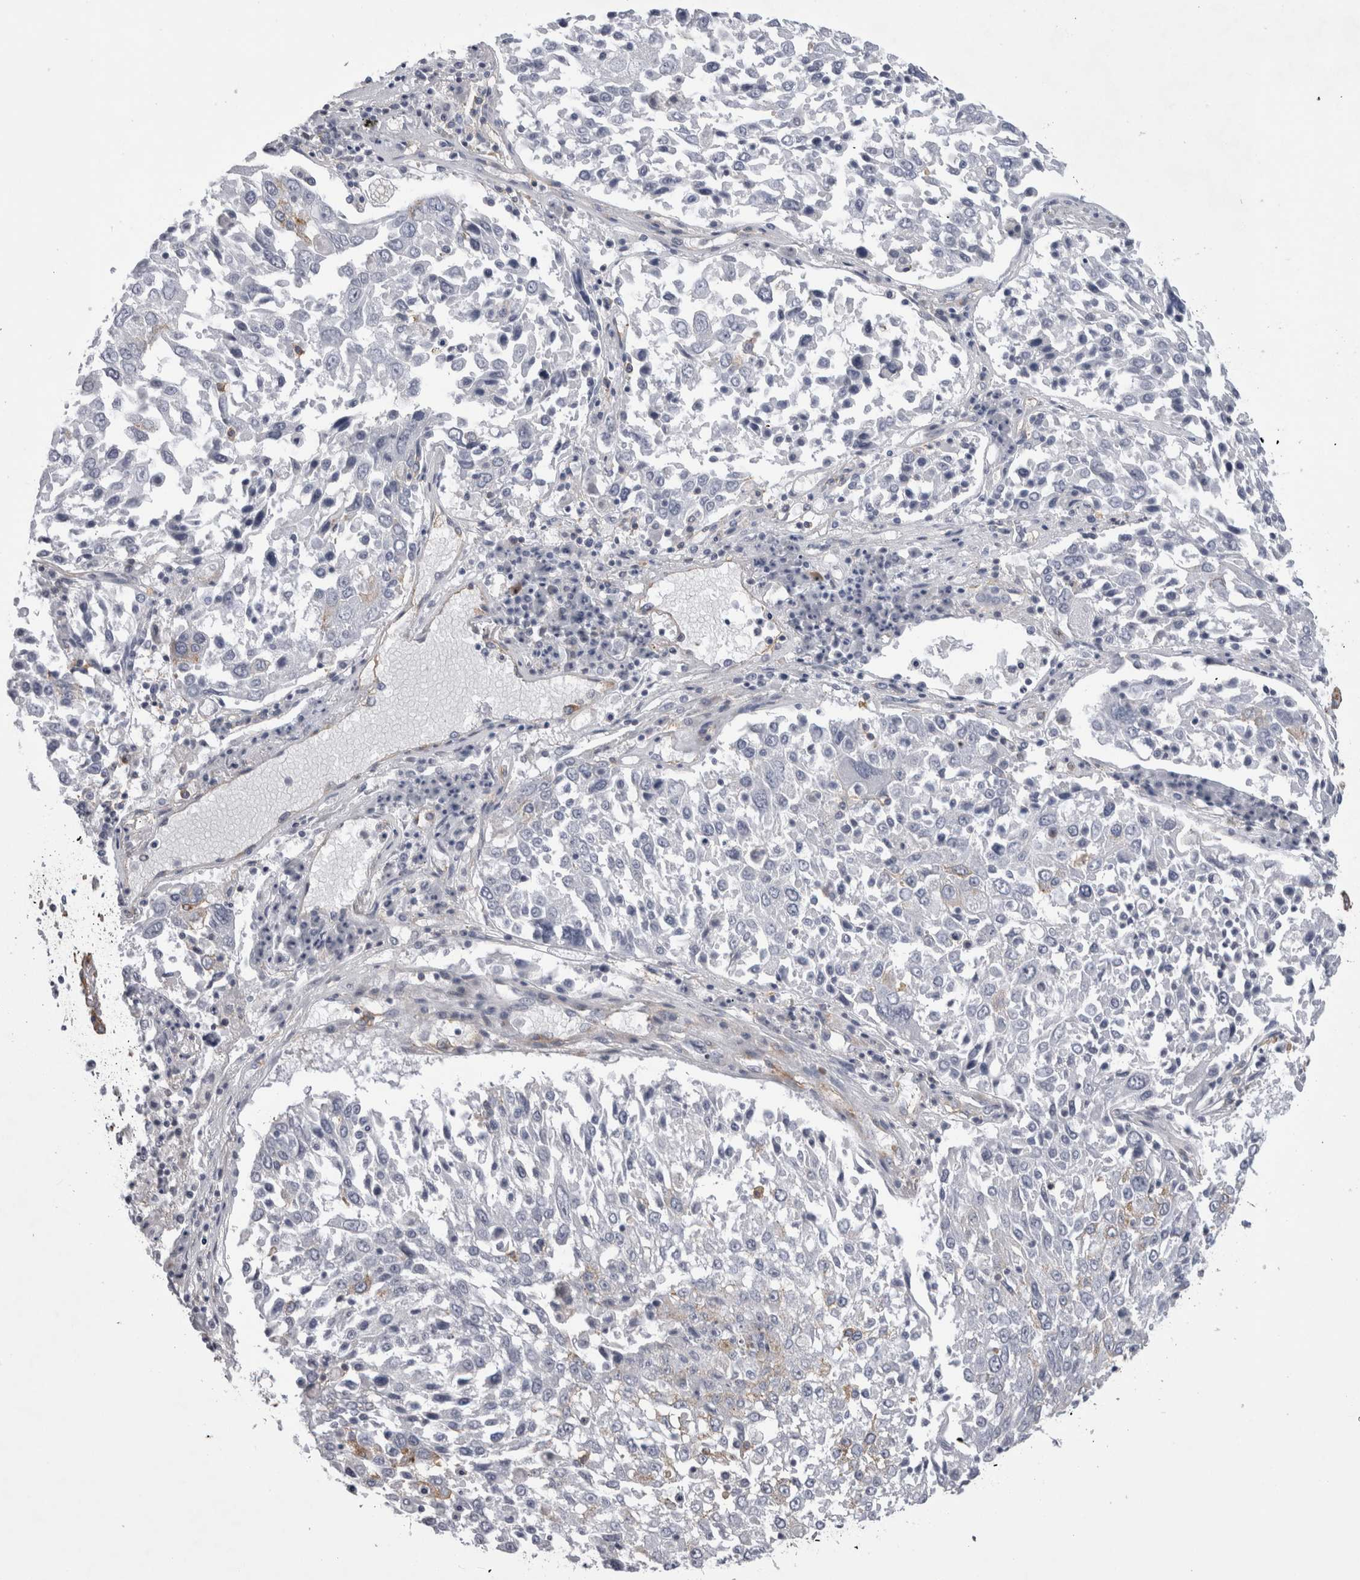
{"staining": {"intensity": "negative", "quantity": "none", "location": "none"}, "tissue": "lung cancer", "cell_type": "Tumor cells", "image_type": "cancer", "snomed": [{"axis": "morphology", "description": "Squamous cell carcinoma, NOS"}, {"axis": "topography", "description": "Lung"}], "caption": "The immunohistochemistry photomicrograph has no significant positivity in tumor cells of squamous cell carcinoma (lung) tissue.", "gene": "ATXN3", "patient": {"sex": "male", "age": 65}}